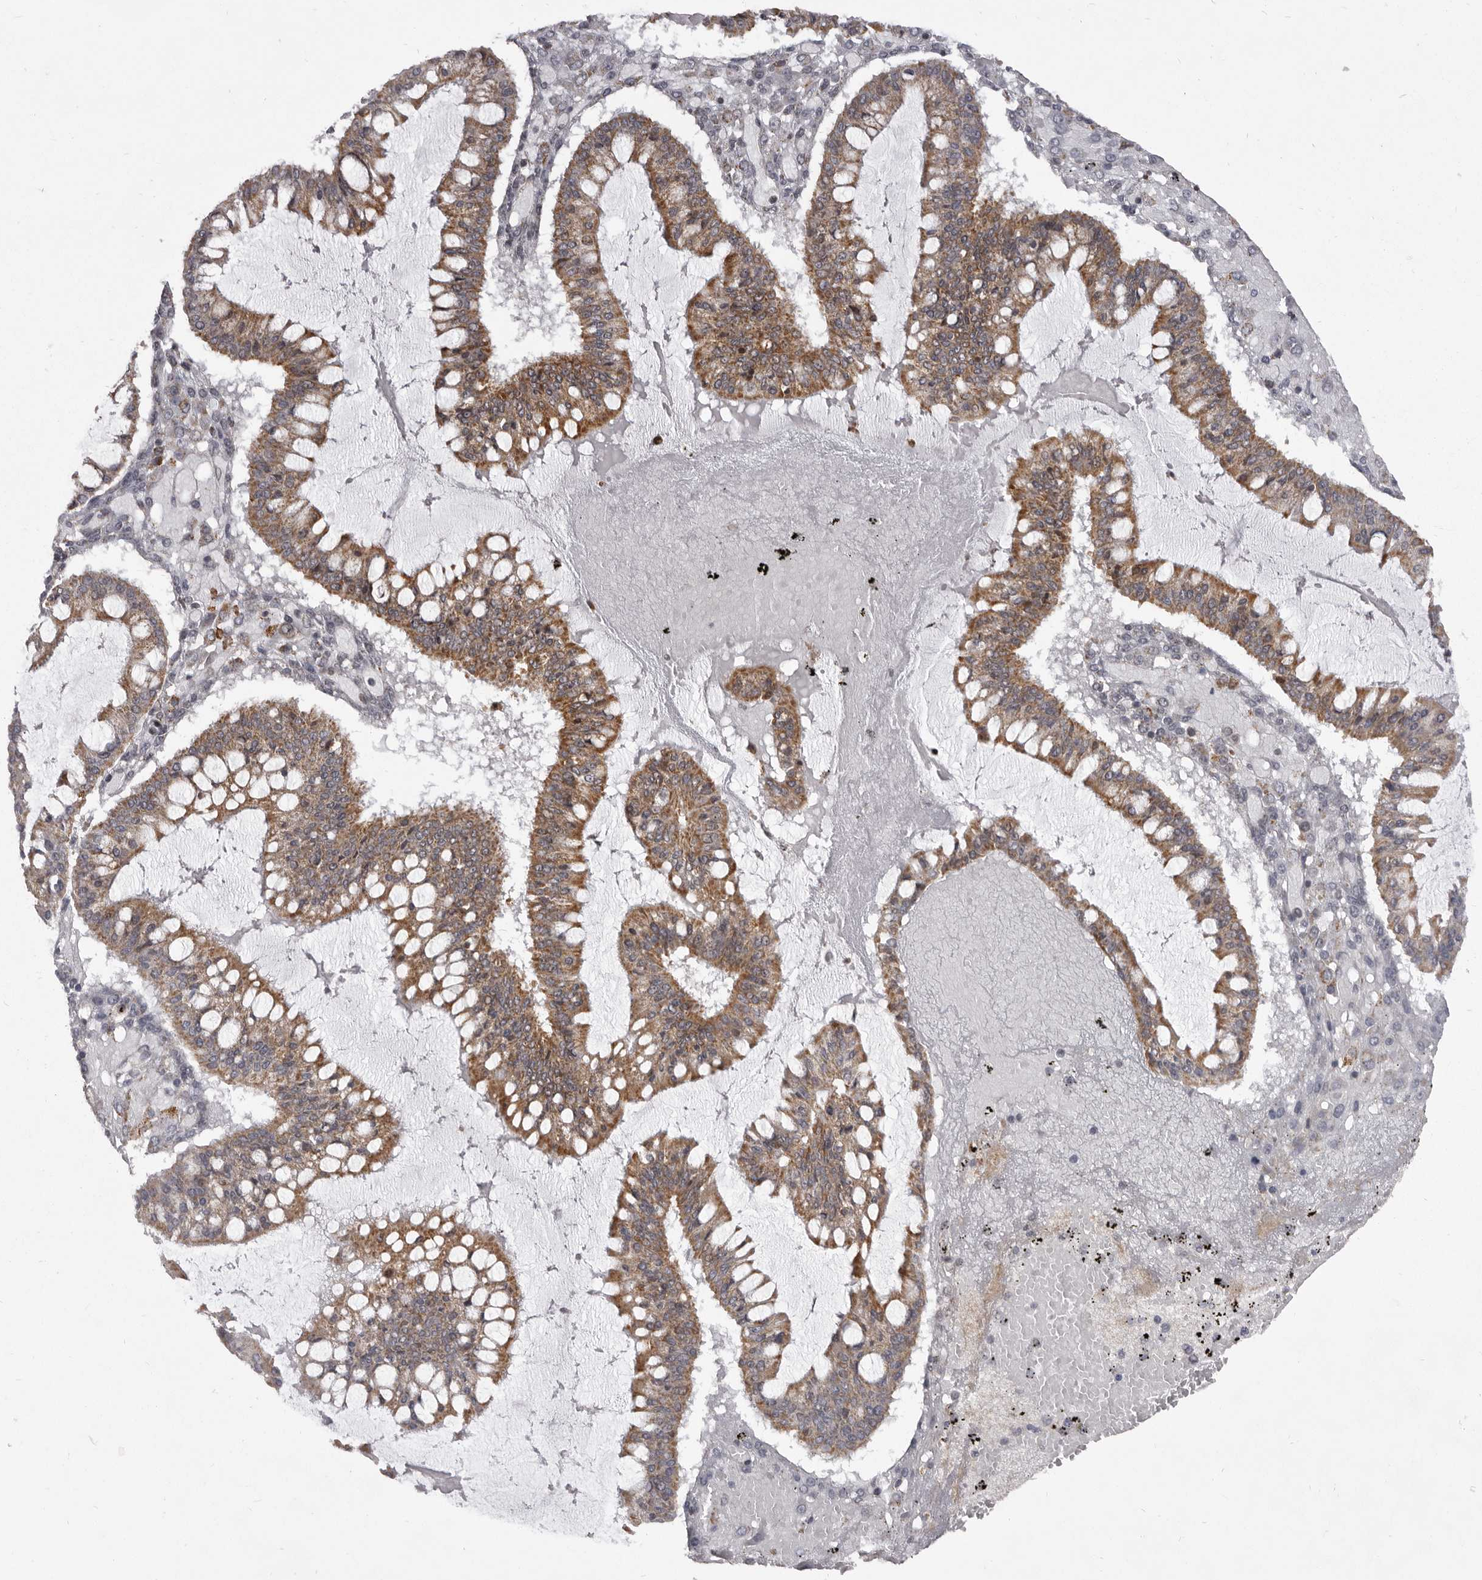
{"staining": {"intensity": "moderate", "quantity": ">75%", "location": "cytoplasmic/membranous"}, "tissue": "ovarian cancer", "cell_type": "Tumor cells", "image_type": "cancer", "snomed": [{"axis": "morphology", "description": "Cystadenocarcinoma, mucinous, NOS"}, {"axis": "topography", "description": "Ovary"}], "caption": "This is a micrograph of IHC staining of ovarian cancer, which shows moderate expression in the cytoplasmic/membranous of tumor cells.", "gene": "THUMPD1", "patient": {"sex": "female", "age": 73}}